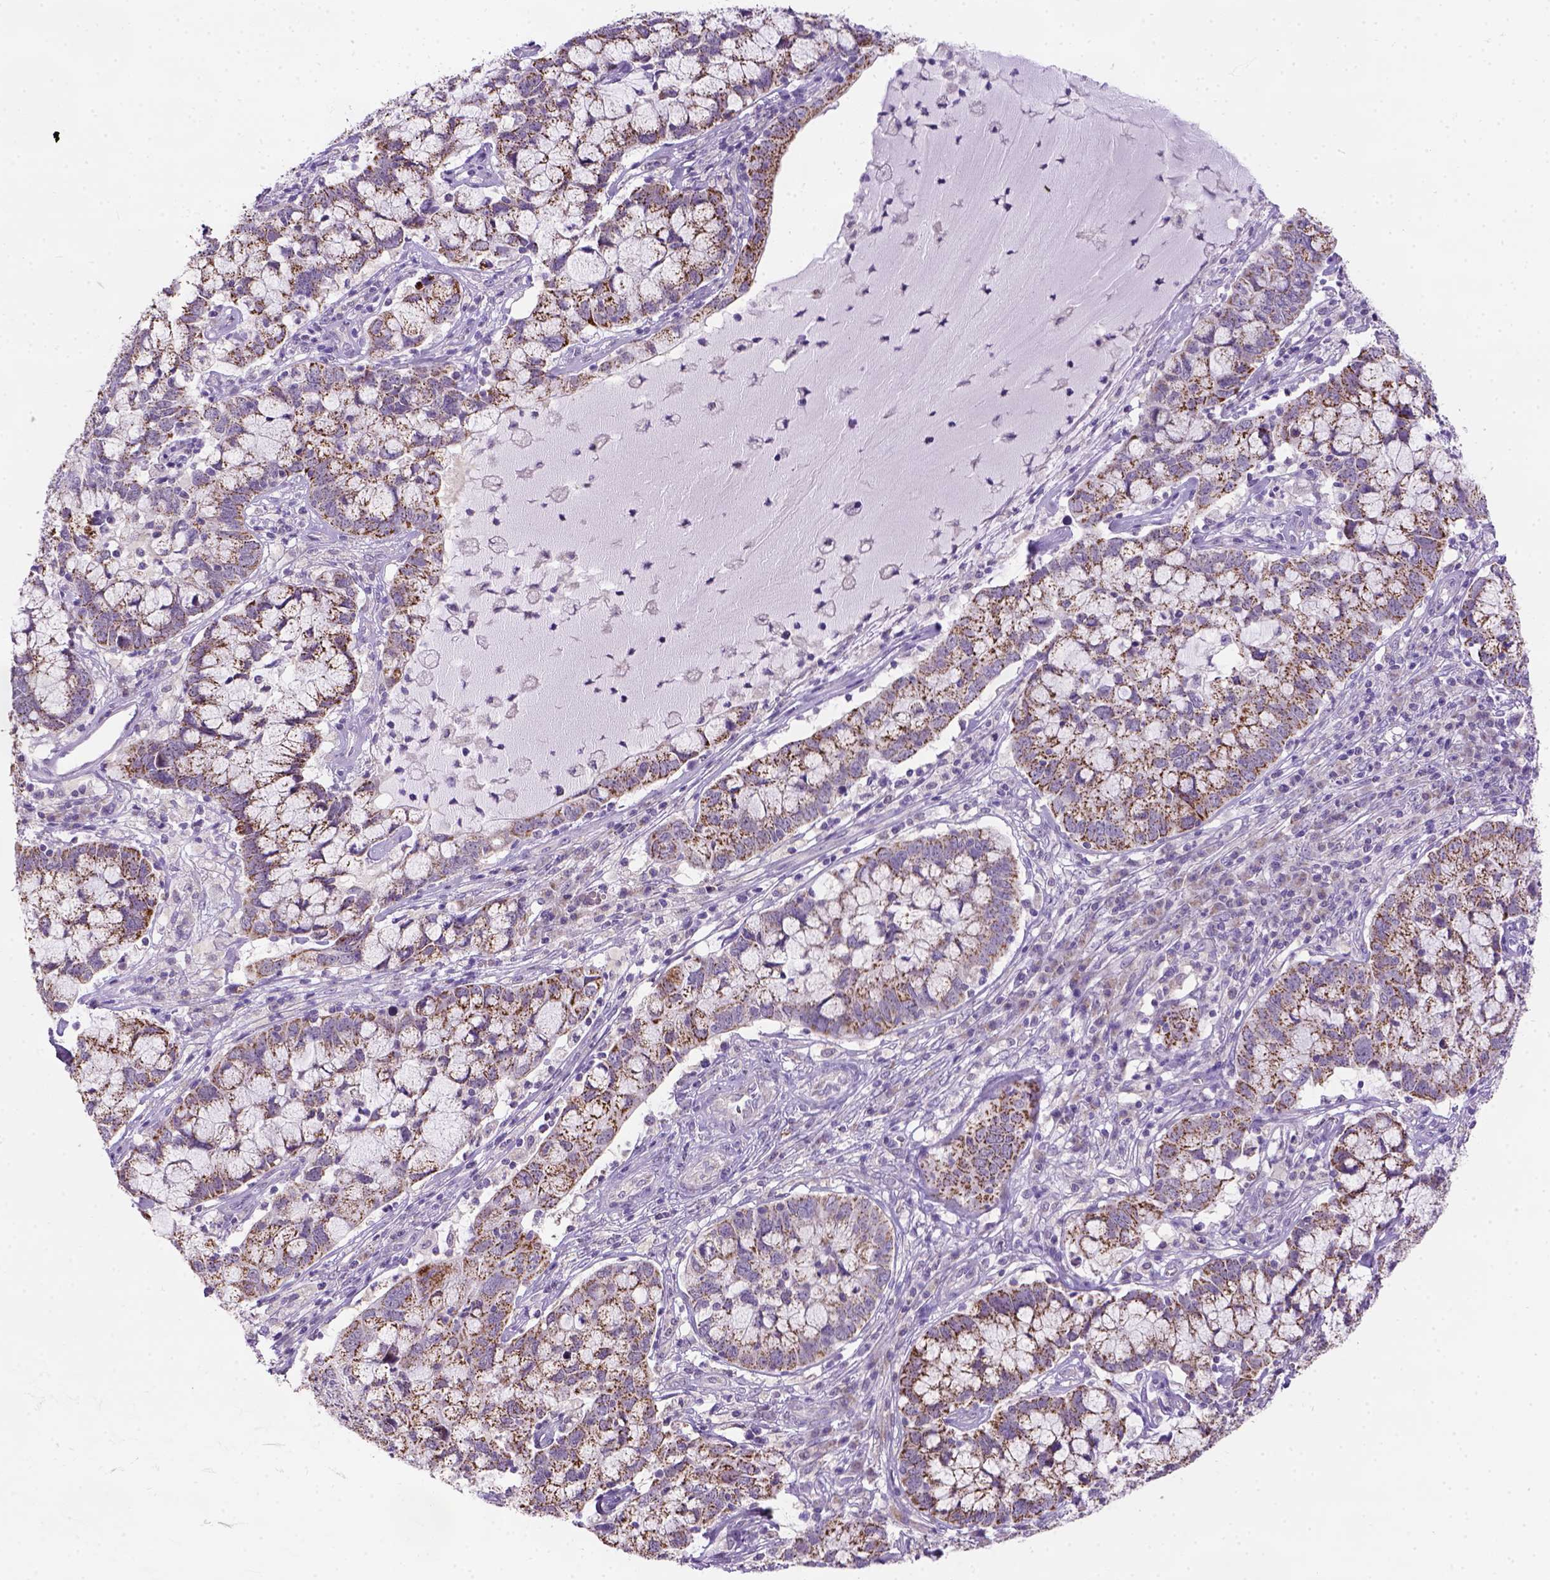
{"staining": {"intensity": "moderate", "quantity": ">75%", "location": "cytoplasmic/membranous"}, "tissue": "cervical cancer", "cell_type": "Tumor cells", "image_type": "cancer", "snomed": [{"axis": "morphology", "description": "Adenocarcinoma, NOS"}, {"axis": "topography", "description": "Cervix"}], "caption": "IHC (DAB (3,3'-diaminobenzidine)) staining of human cervical cancer (adenocarcinoma) exhibits moderate cytoplasmic/membranous protein staining in about >75% of tumor cells.", "gene": "L2HGDH", "patient": {"sex": "female", "age": 40}}